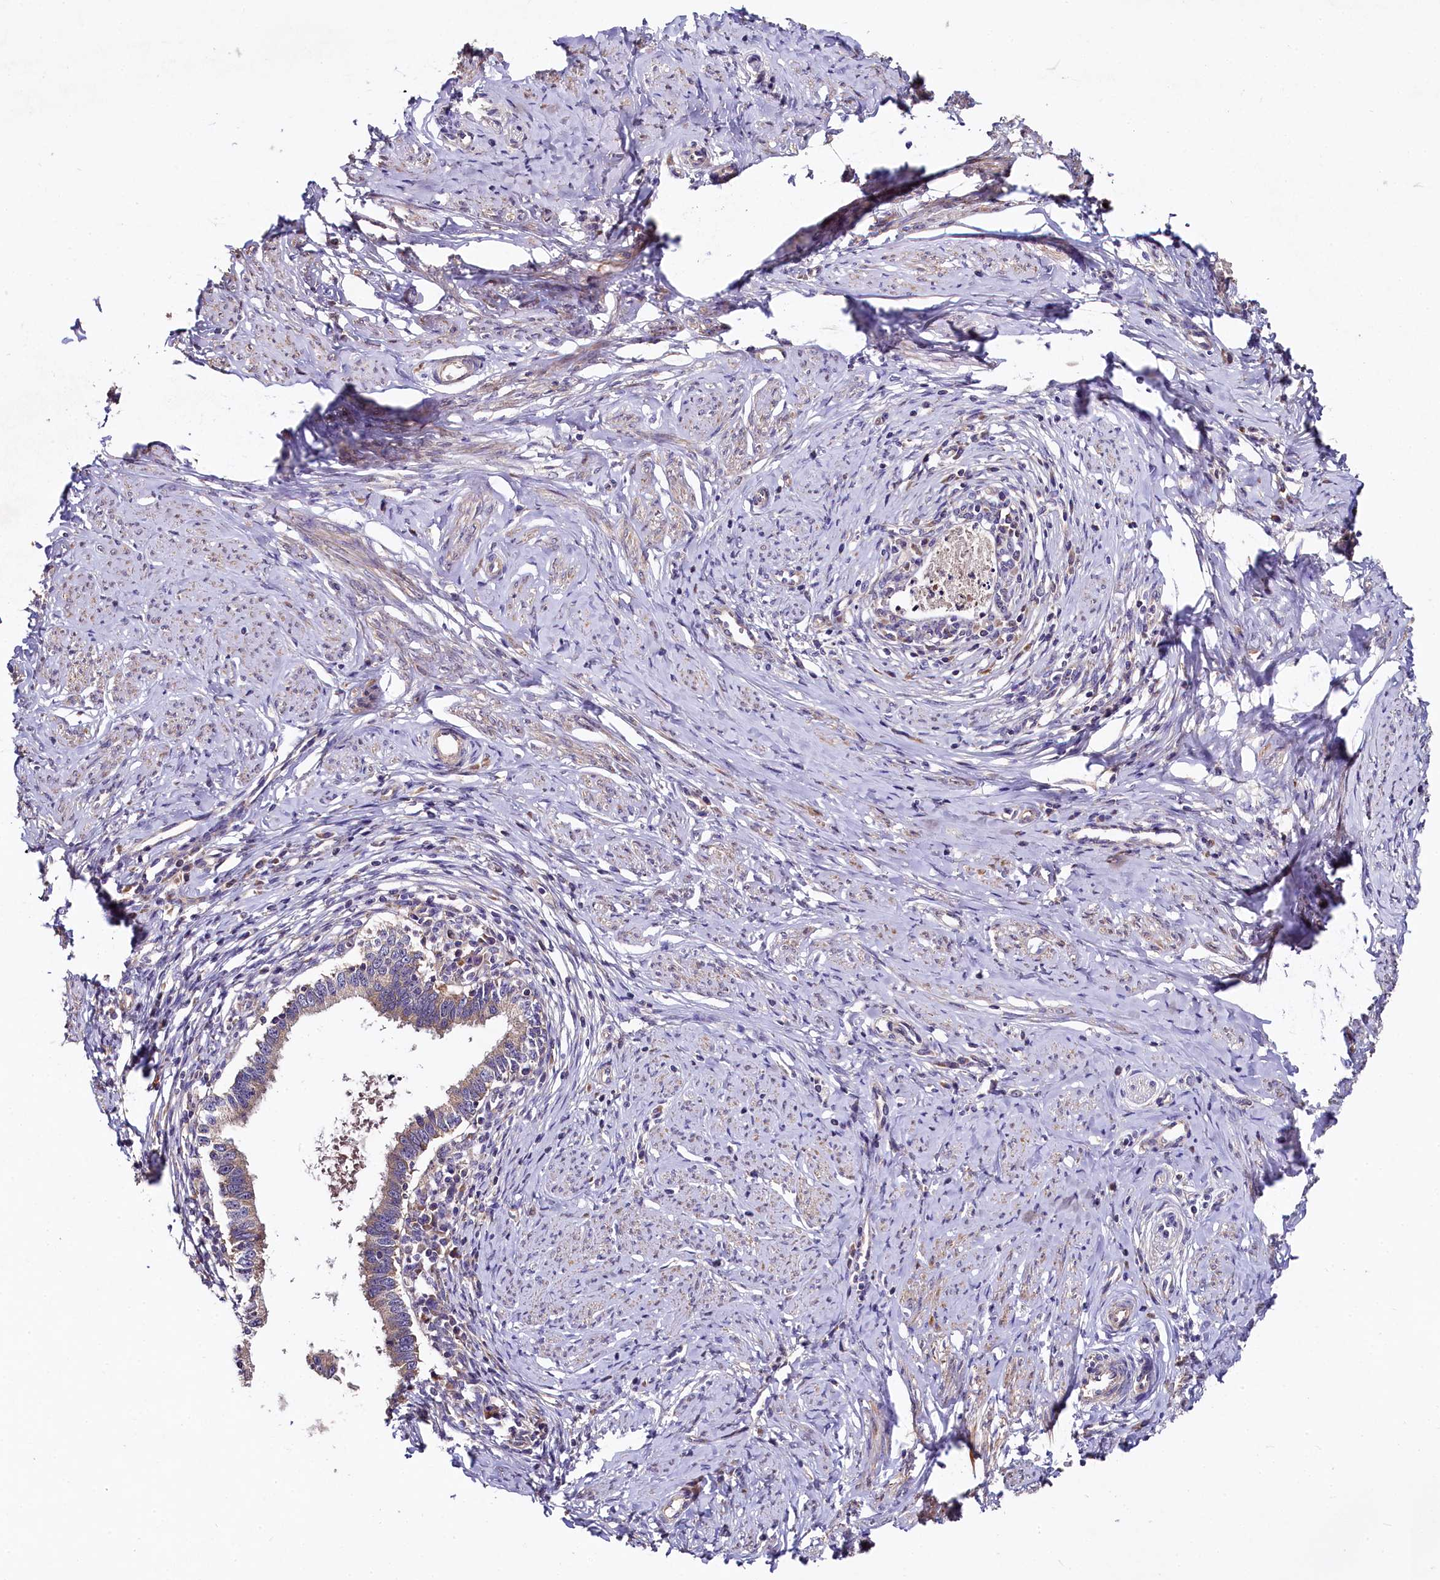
{"staining": {"intensity": "moderate", "quantity": ">75%", "location": "cytoplasmic/membranous"}, "tissue": "cervical cancer", "cell_type": "Tumor cells", "image_type": "cancer", "snomed": [{"axis": "morphology", "description": "Adenocarcinoma, NOS"}, {"axis": "topography", "description": "Cervix"}], "caption": "Immunohistochemical staining of cervical adenocarcinoma displays medium levels of moderate cytoplasmic/membranous protein staining in about >75% of tumor cells.", "gene": "SPRYD3", "patient": {"sex": "female", "age": 36}}